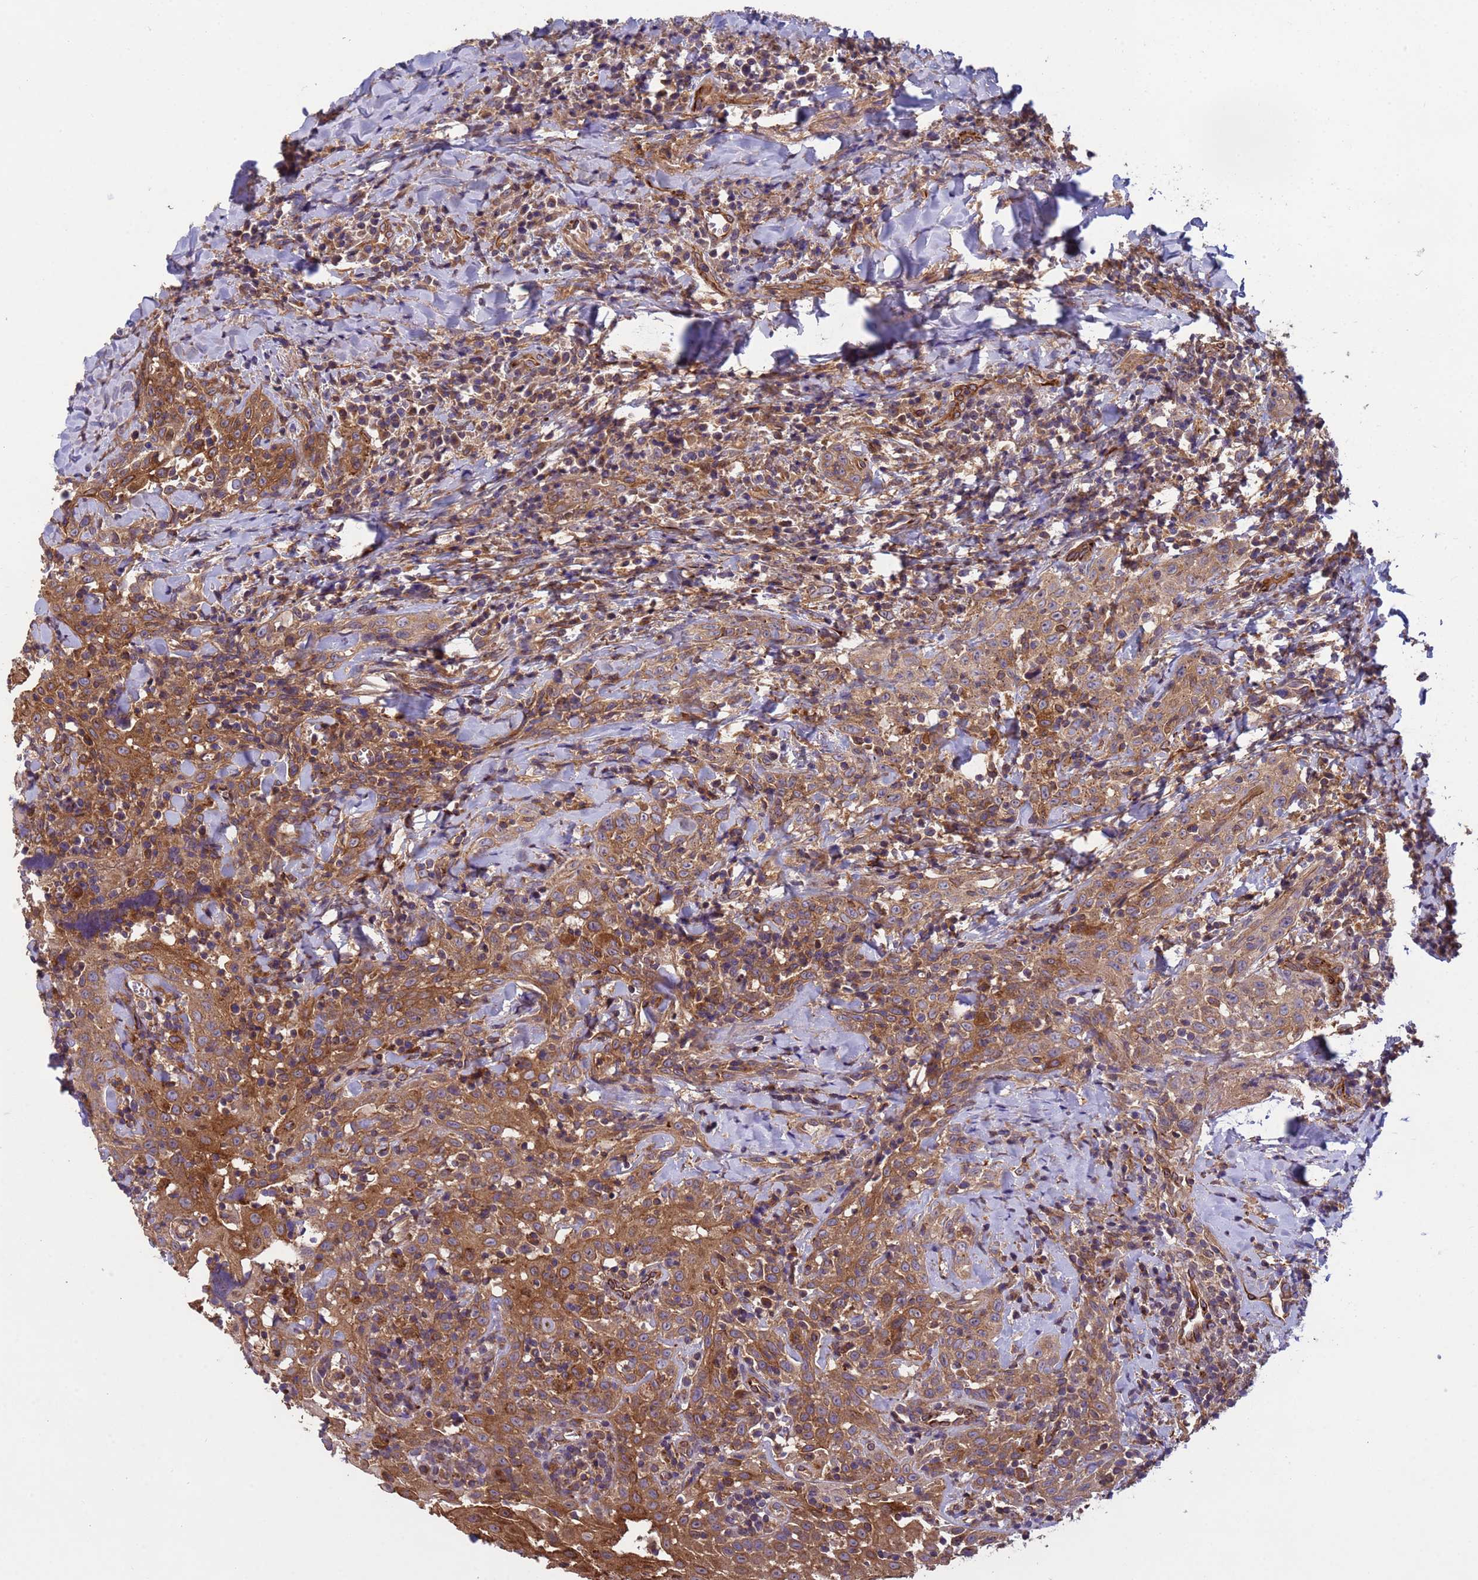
{"staining": {"intensity": "moderate", "quantity": ">75%", "location": "cytoplasmic/membranous"}, "tissue": "head and neck cancer", "cell_type": "Tumor cells", "image_type": "cancer", "snomed": [{"axis": "morphology", "description": "Squamous cell carcinoma, NOS"}, {"axis": "topography", "description": "Head-Neck"}], "caption": "Immunohistochemistry image of neoplastic tissue: human head and neck cancer (squamous cell carcinoma) stained using immunohistochemistry exhibits medium levels of moderate protein expression localized specifically in the cytoplasmic/membranous of tumor cells, appearing as a cytoplasmic/membranous brown color.", "gene": "RAB10", "patient": {"sex": "female", "age": 70}}